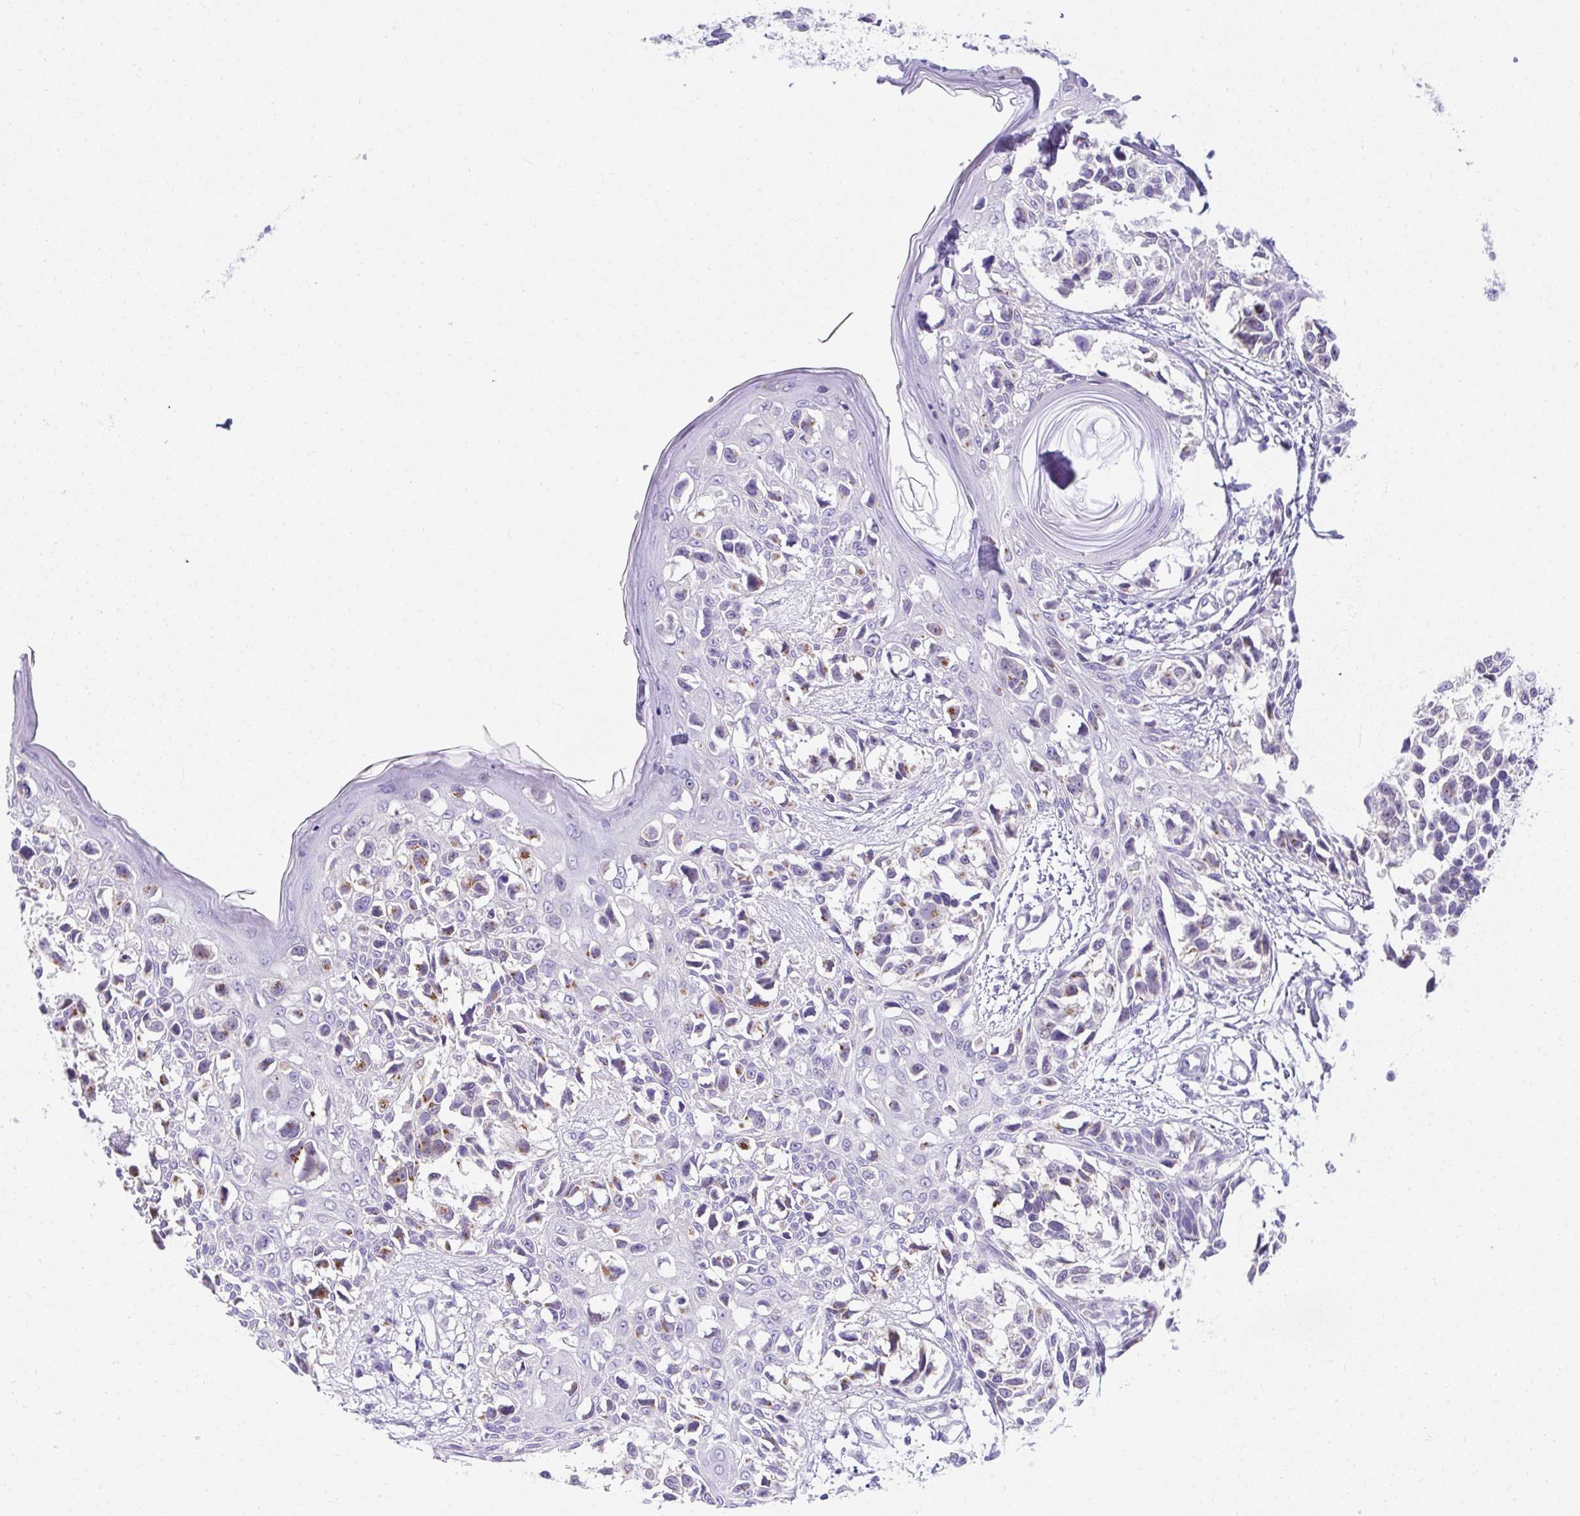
{"staining": {"intensity": "weak", "quantity": "<25%", "location": "cytoplasmic/membranous"}, "tissue": "melanoma", "cell_type": "Tumor cells", "image_type": "cancer", "snomed": [{"axis": "morphology", "description": "Malignant melanoma, NOS"}, {"axis": "topography", "description": "Skin"}], "caption": "Photomicrograph shows no significant protein expression in tumor cells of malignant melanoma.", "gene": "GOLGA8A", "patient": {"sex": "male", "age": 73}}